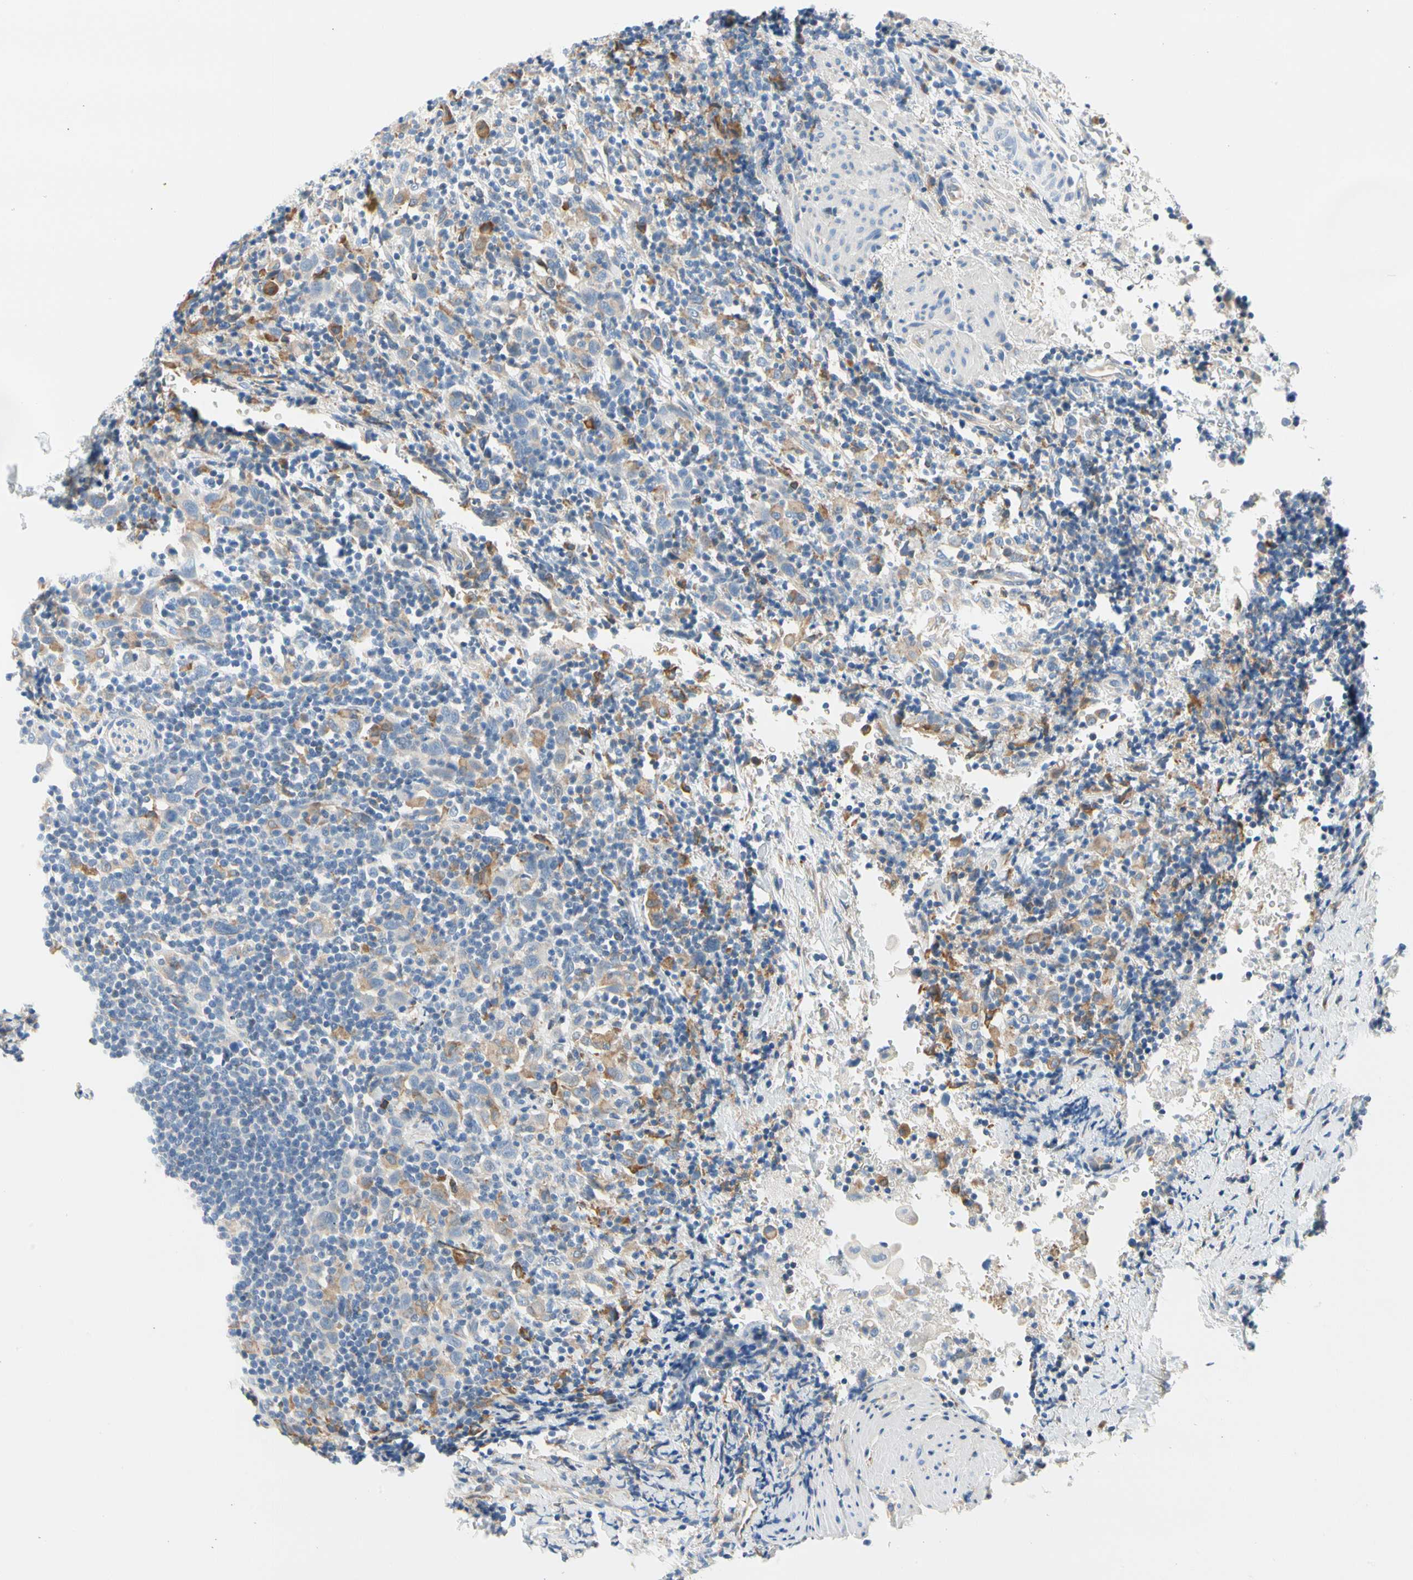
{"staining": {"intensity": "weak", "quantity": "<25%", "location": "cytoplasmic/membranous"}, "tissue": "urothelial cancer", "cell_type": "Tumor cells", "image_type": "cancer", "snomed": [{"axis": "morphology", "description": "Urothelial carcinoma, High grade"}, {"axis": "topography", "description": "Urinary bladder"}], "caption": "Protein analysis of urothelial cancer demonstrates no significant expression in tumor cells.", "gene": "STXBP1", "patient": {"sex": "male", "age": 61}}